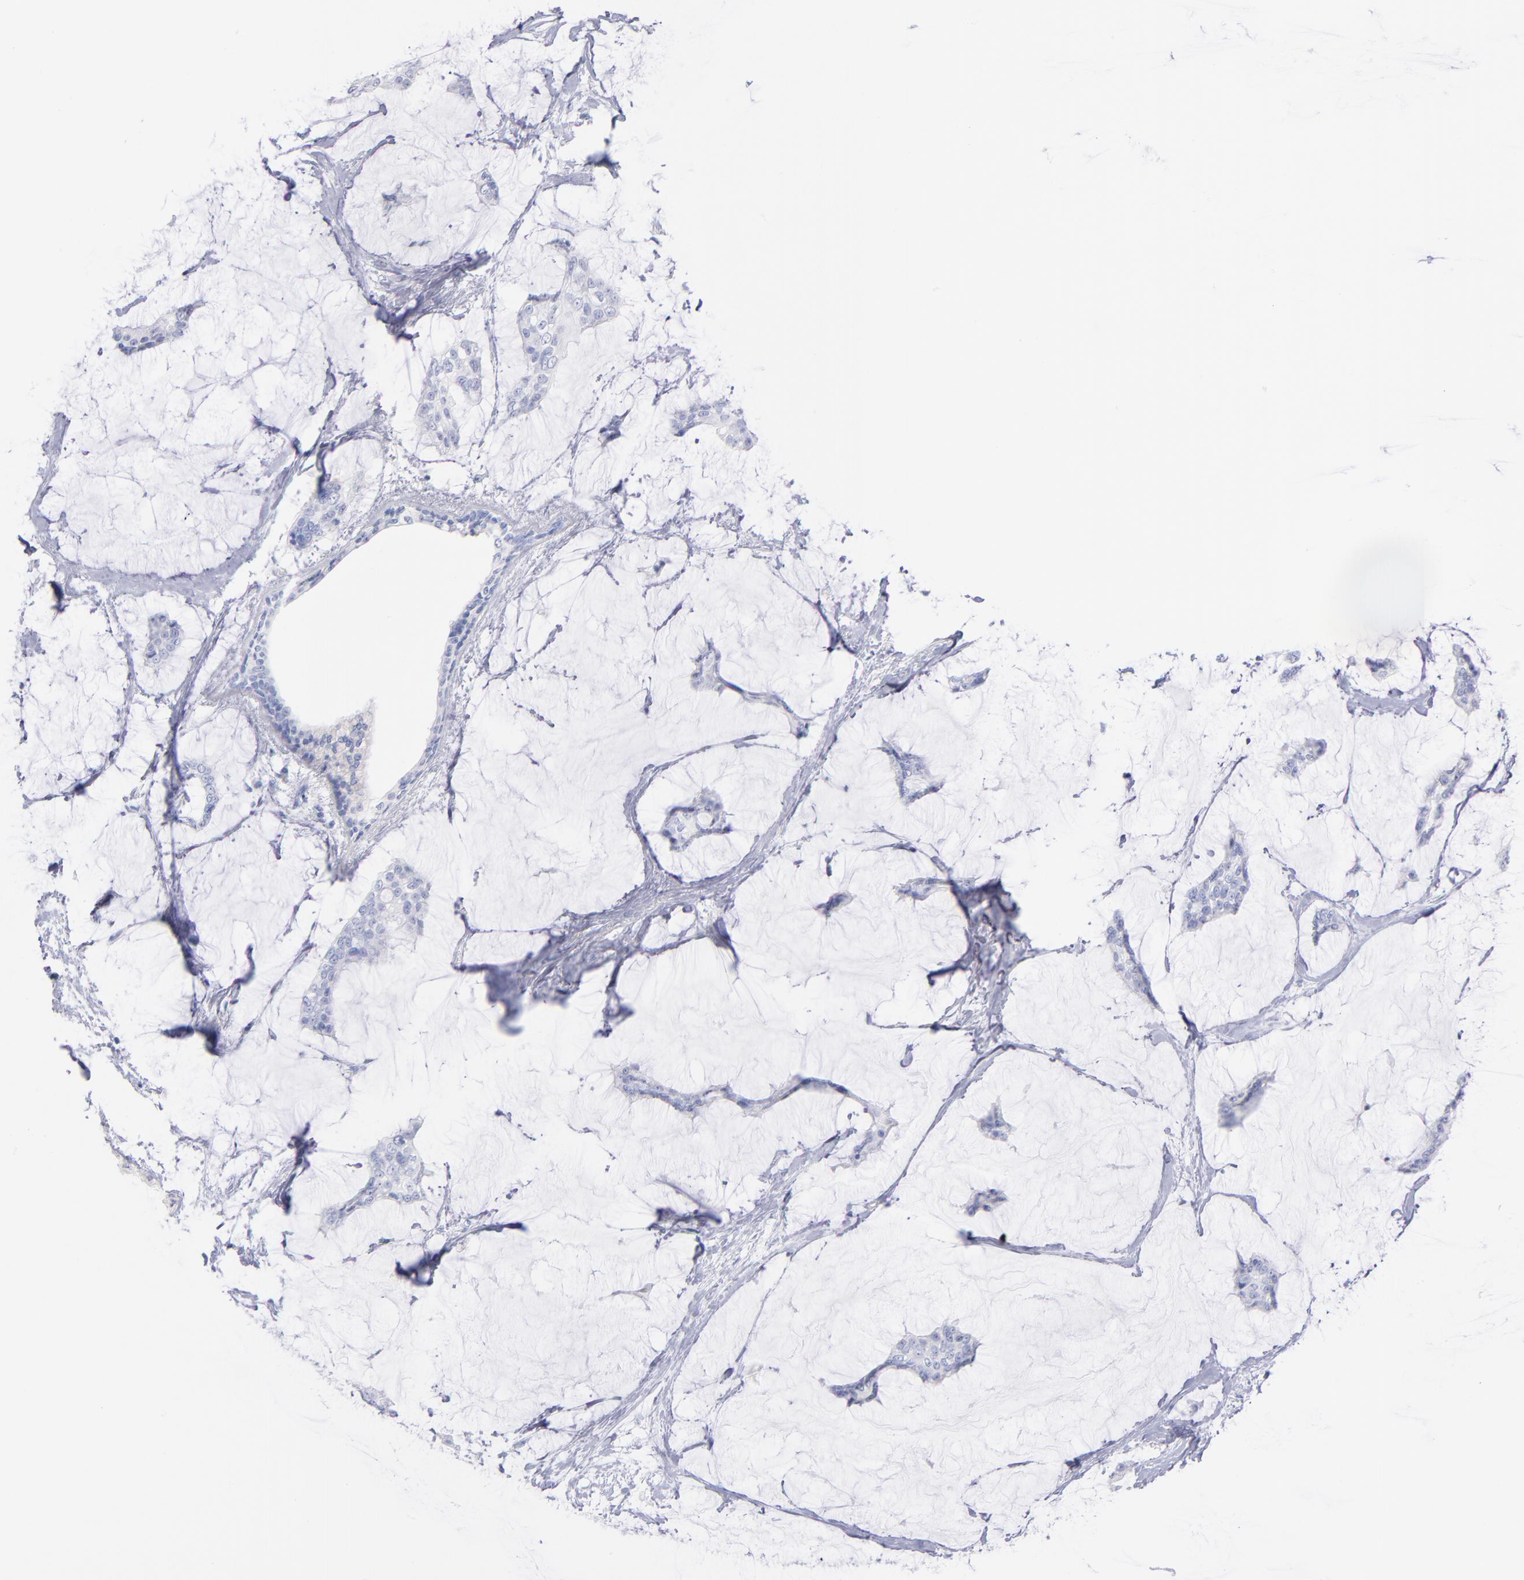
{"staining": {"intensity": "negative", "quantity": "none", "location": "none"}, "tissue": "breast cancer", "cell_type": "Tumor cells", "image_type": "cancer", "snomed": [{"axis": "morphology", "description": "Duct carcinoma"}, {"axis": "topography", "description": "Breast"}], "caption": "IHC of human invasive ductal carcinoma (breast) exhibits no expression in tumor cells.", "gene": "HP", "patient": {"sex": "female", "age": 93}}